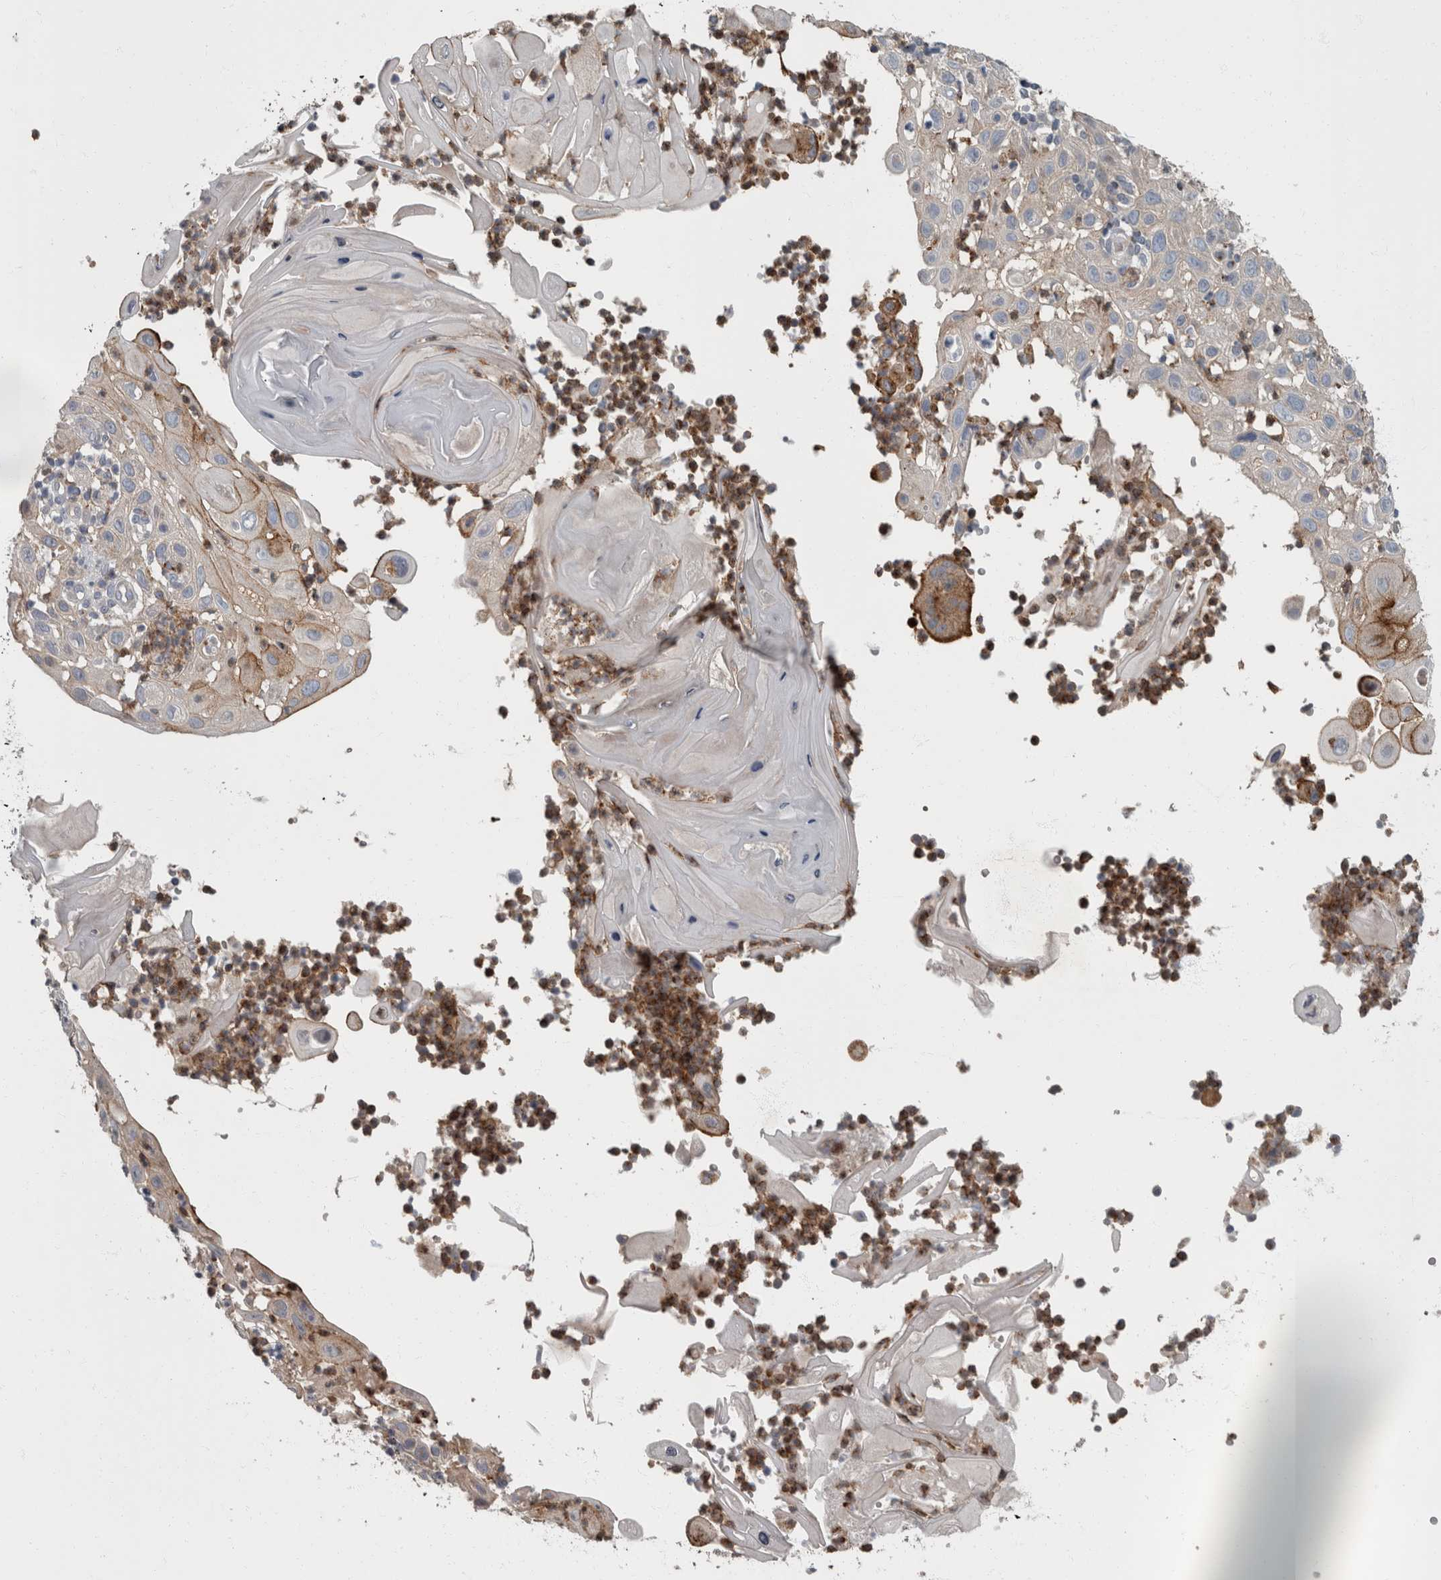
{"staining": {"intensity": "moderate", "quantity": "<25%", "location": "cytoplasmic/membranous"}, "tissue": "skin cancer", "cell_type": "Tumor cells", "image_type": "cancer", "snomed": [{"axis": "morphology", "description": "Normal tissue, NOS"}, {"axis": "morphology", "description": "Squamous cell carcinoma, NOS"}, {"axis": "topography", "description": "Skin"}], "caption": "Skin cancer (squamous cell carcinoma) stained for a protein (brown) demonstrates moderate cytoplasmic/membranous positive positivity in about <25% of tumor cells.", "gene": "CDC42BPG", "patient": {"sex": "female", "age": 96}}